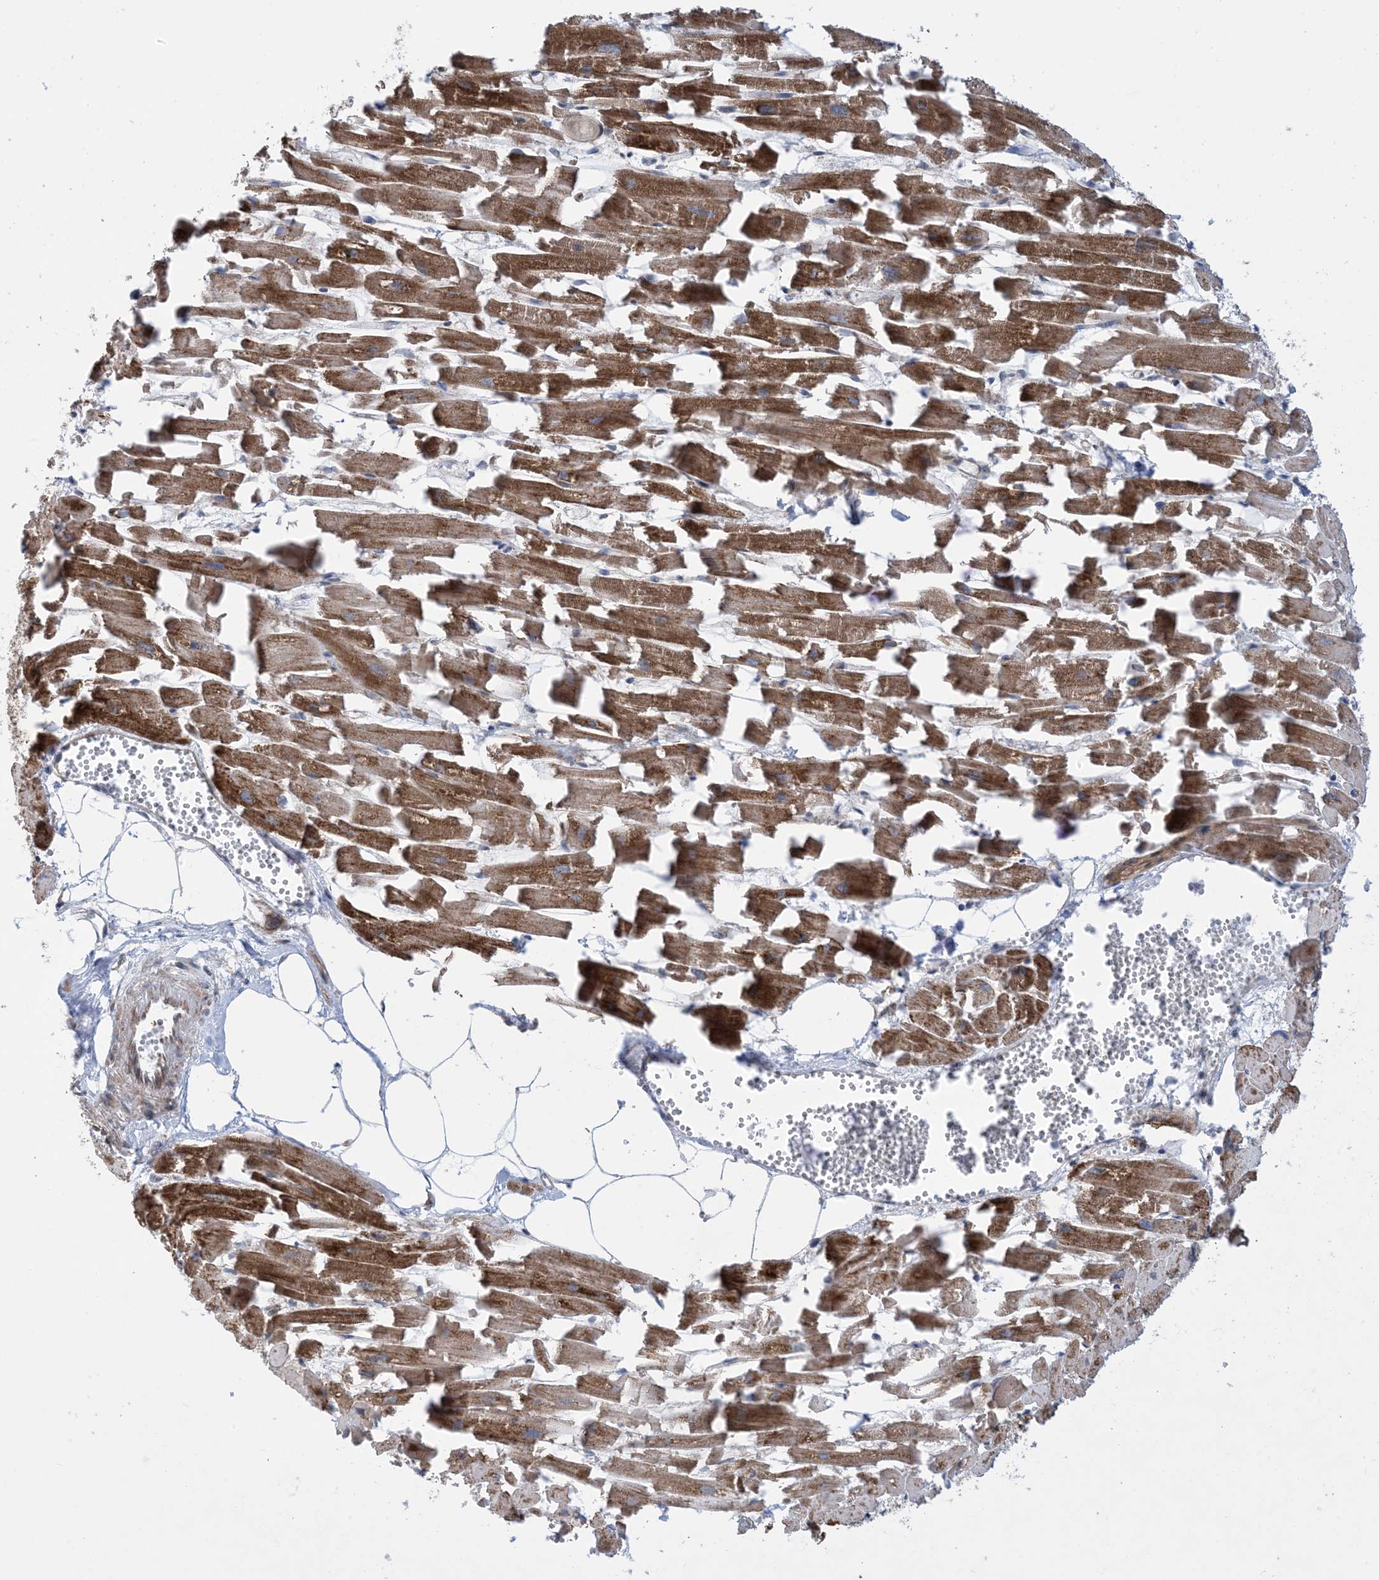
{"staining": {"intensity": "strong", "quantity": ">75%", "location": "cytoplasmic/membranous"}, "tissue": "heart muscle", "cell_type": "Cardiomyocytes", "image_type": "normal", "snomed": [{"axis": "morphology", "description": "Normal tissue, NOS"}, {"axis": "topography", "description": "Heart"}], "caption": "A brown stain highlights strong cytoplasmic/membranous positivity of a protein in cardiomyocytes of unremarkable heart muscle.", "gene": "EHBP1", "patient": {"sex": "female", "age": 64}}